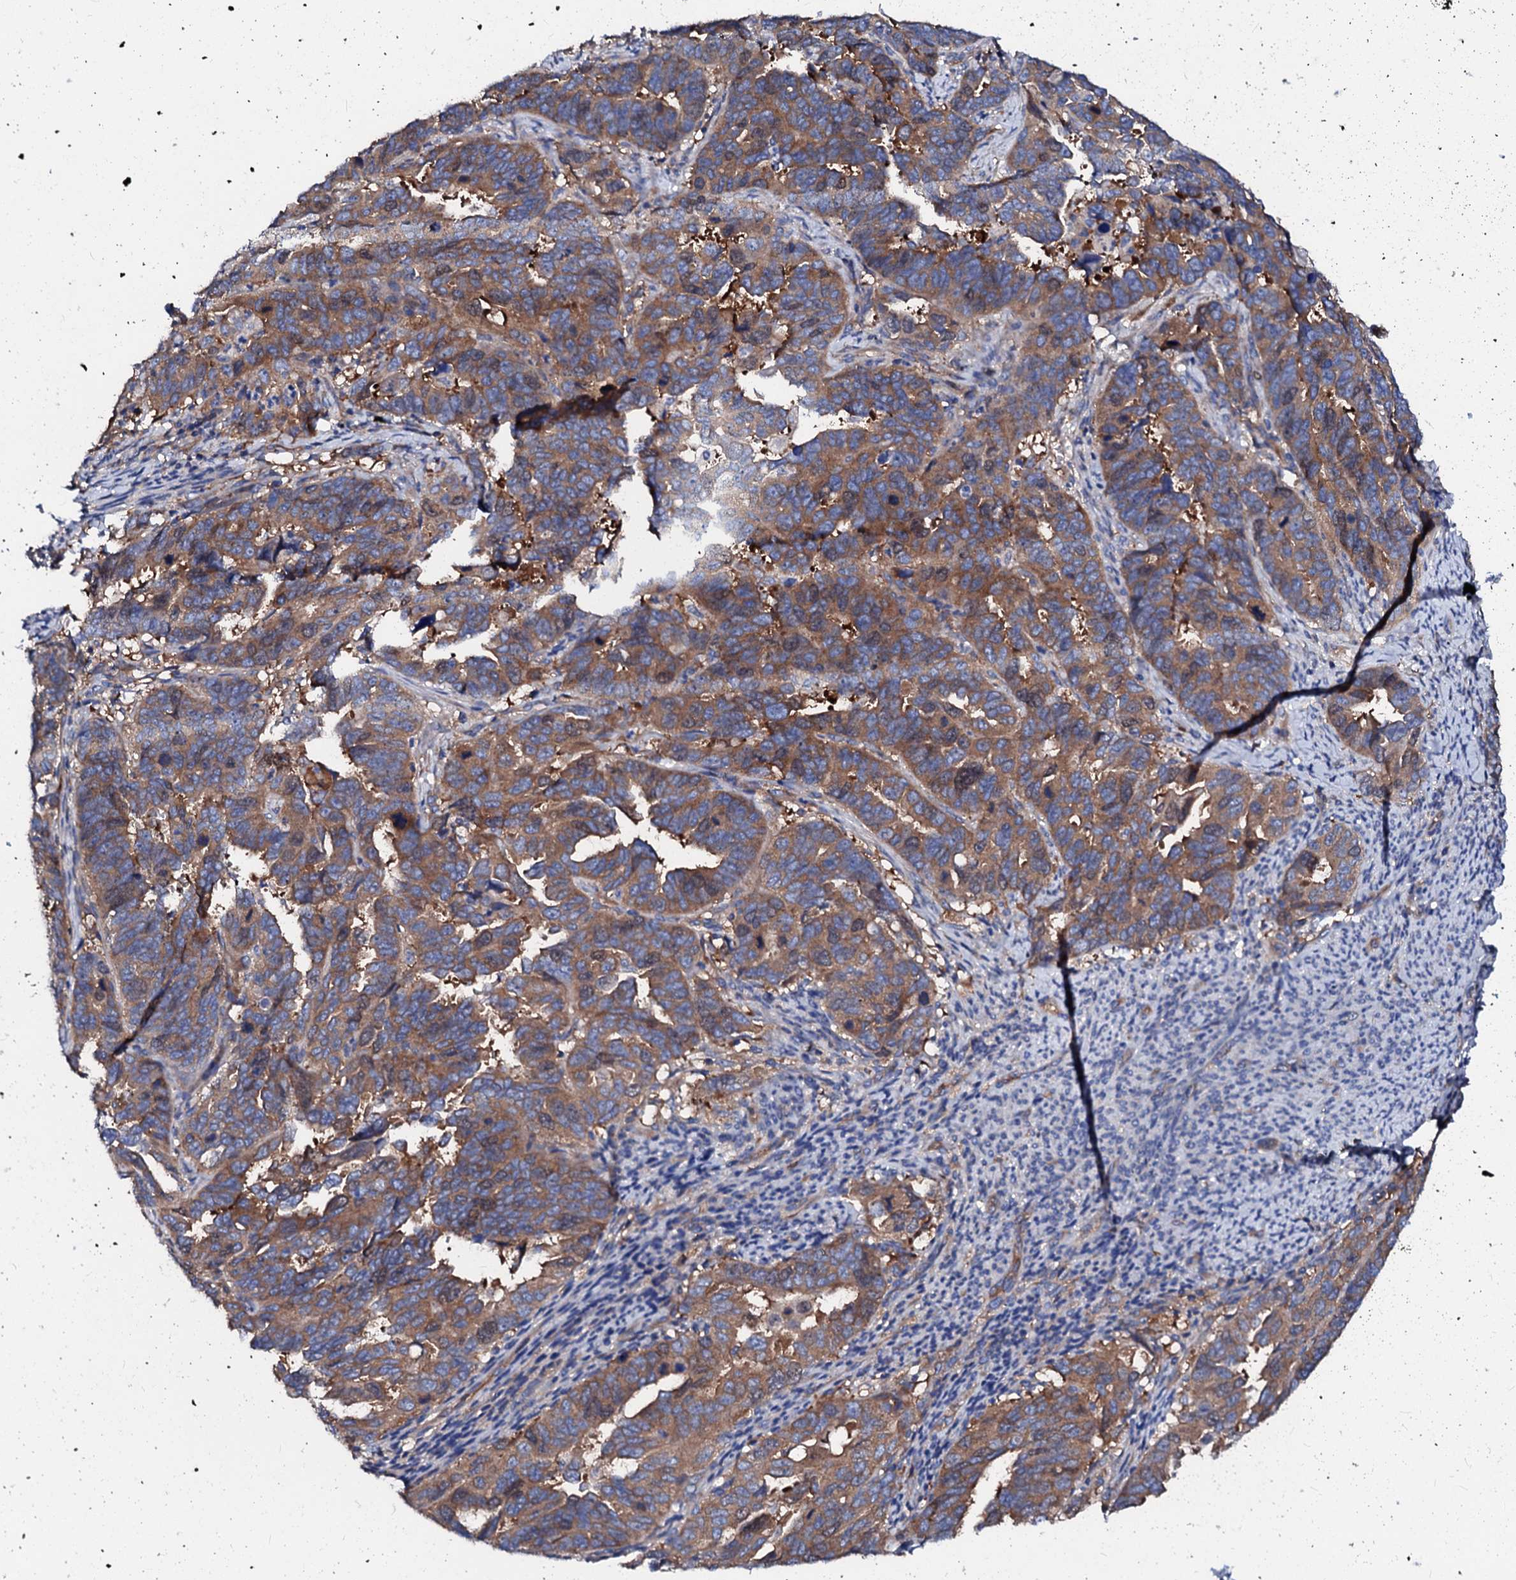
{"staining": {"intensity": "moderate", "quantity": "25%-75%", "location": "cytoplasmic/membranous"}, "tissue": "endometrial cancer", "cell_type": "Tumor cells", "image_type": "cancer", "snomed": [{"axis": "morphology", "description": "Adenocarcinoma, NOS"}, {"axis": "topography", "description": "Endometrium"}], "caption": "A photomicrograph of adenocarcinoma (endometrial) stained for a protein reveals moderate cytoplasmic/membranous brown staining in tumor cells. Immunohistochemistry stains the protein in brown and the nuclei are stained blue.", "gene": "CSKMT", "patient": {"sex": "female", "age": 65}}